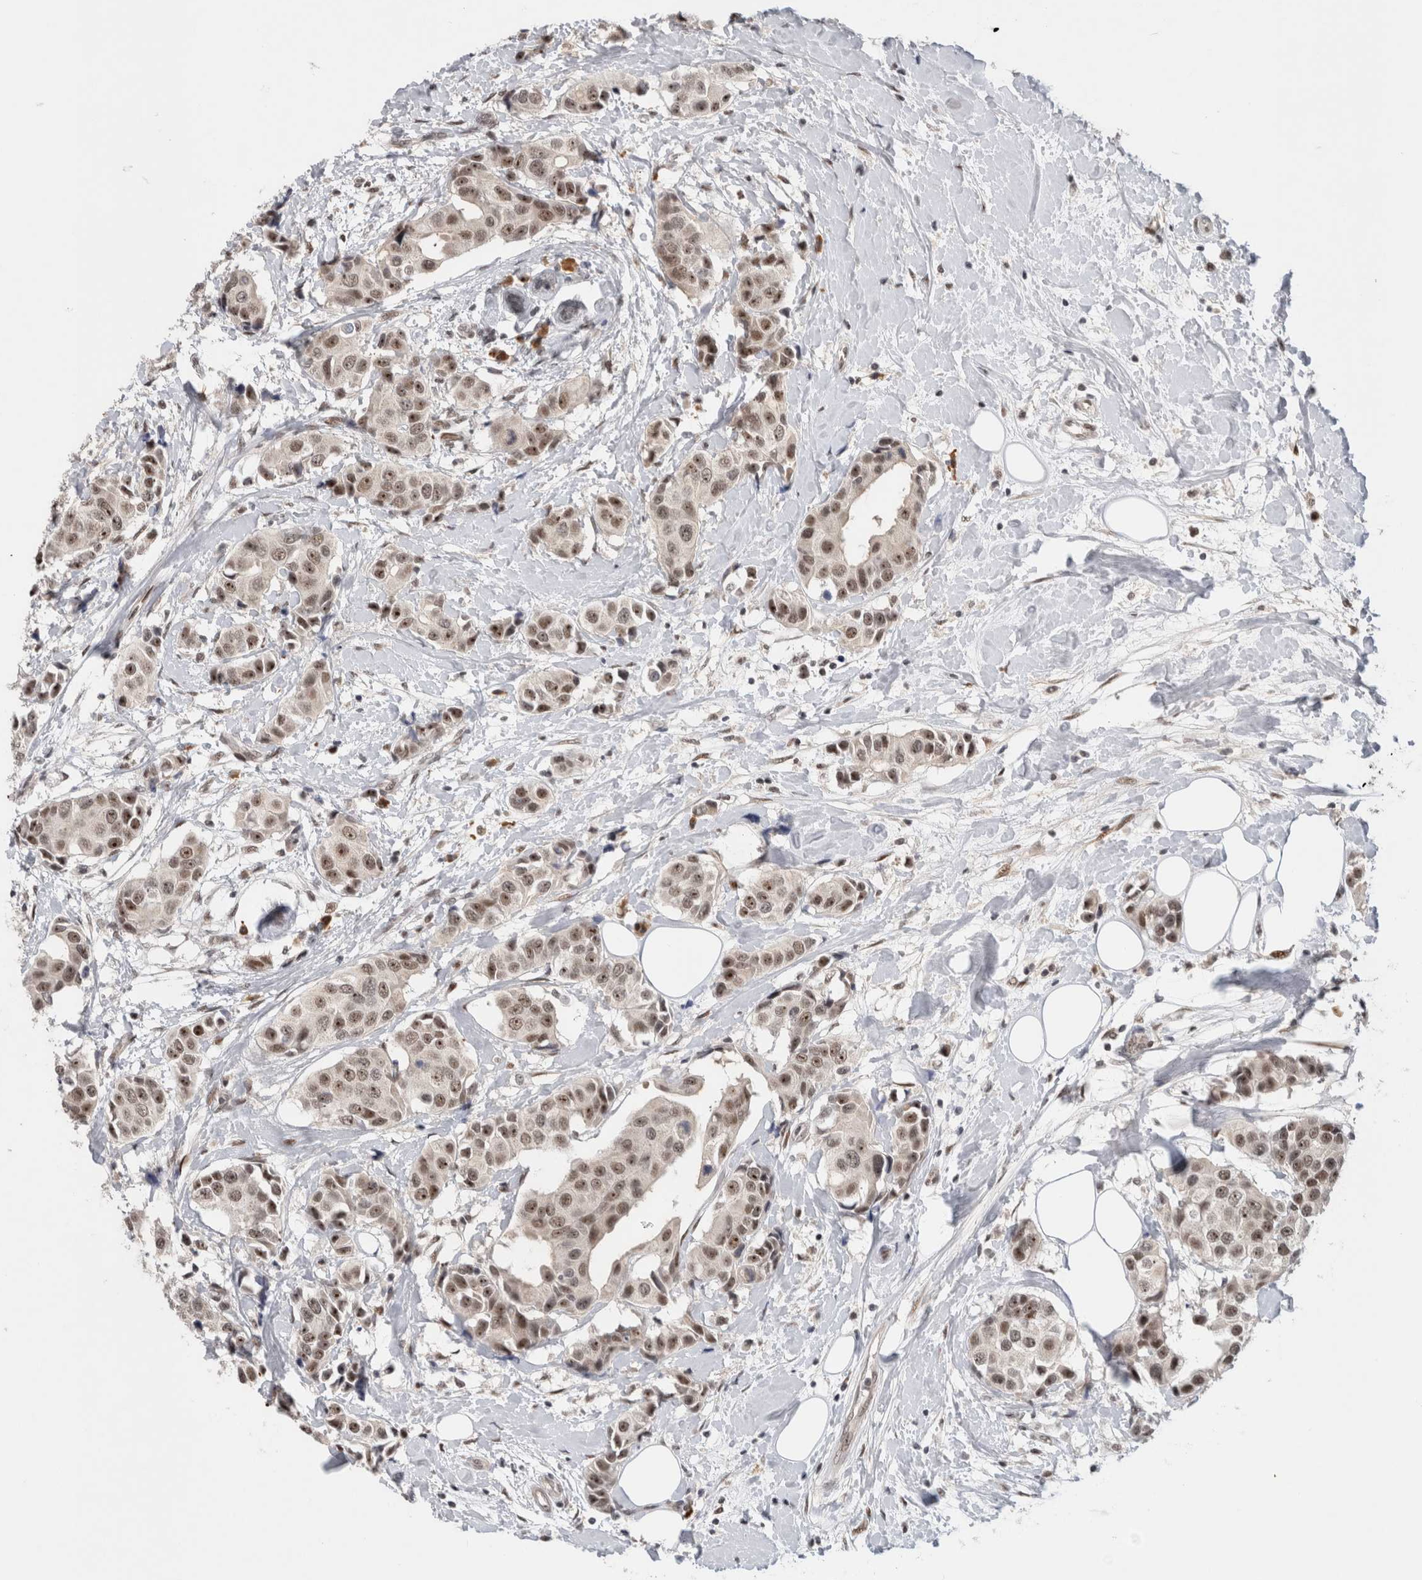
{"staining": {"intensity": "moderate", "quantity": ">75%", "location": "nuclear"}, "tissue": "breast cancer", "cell_type": "Tumor cells", "image_type": "cancer", "snomed": [{"axis": "morphology", "description": "Normal tissue, NOS"}, {"axis": "morphology", "description": "Duct carcinoma"}, {"axis": "topography", "description": "Breast"}], "caption": "Protein expression by immunohistochemistry (IHC) displays moderate nuclear expression in approximately >75% of tumor cells in breast cancer.", "gene": "HESX1", "patient": {"sex": "female", "age": 39}}